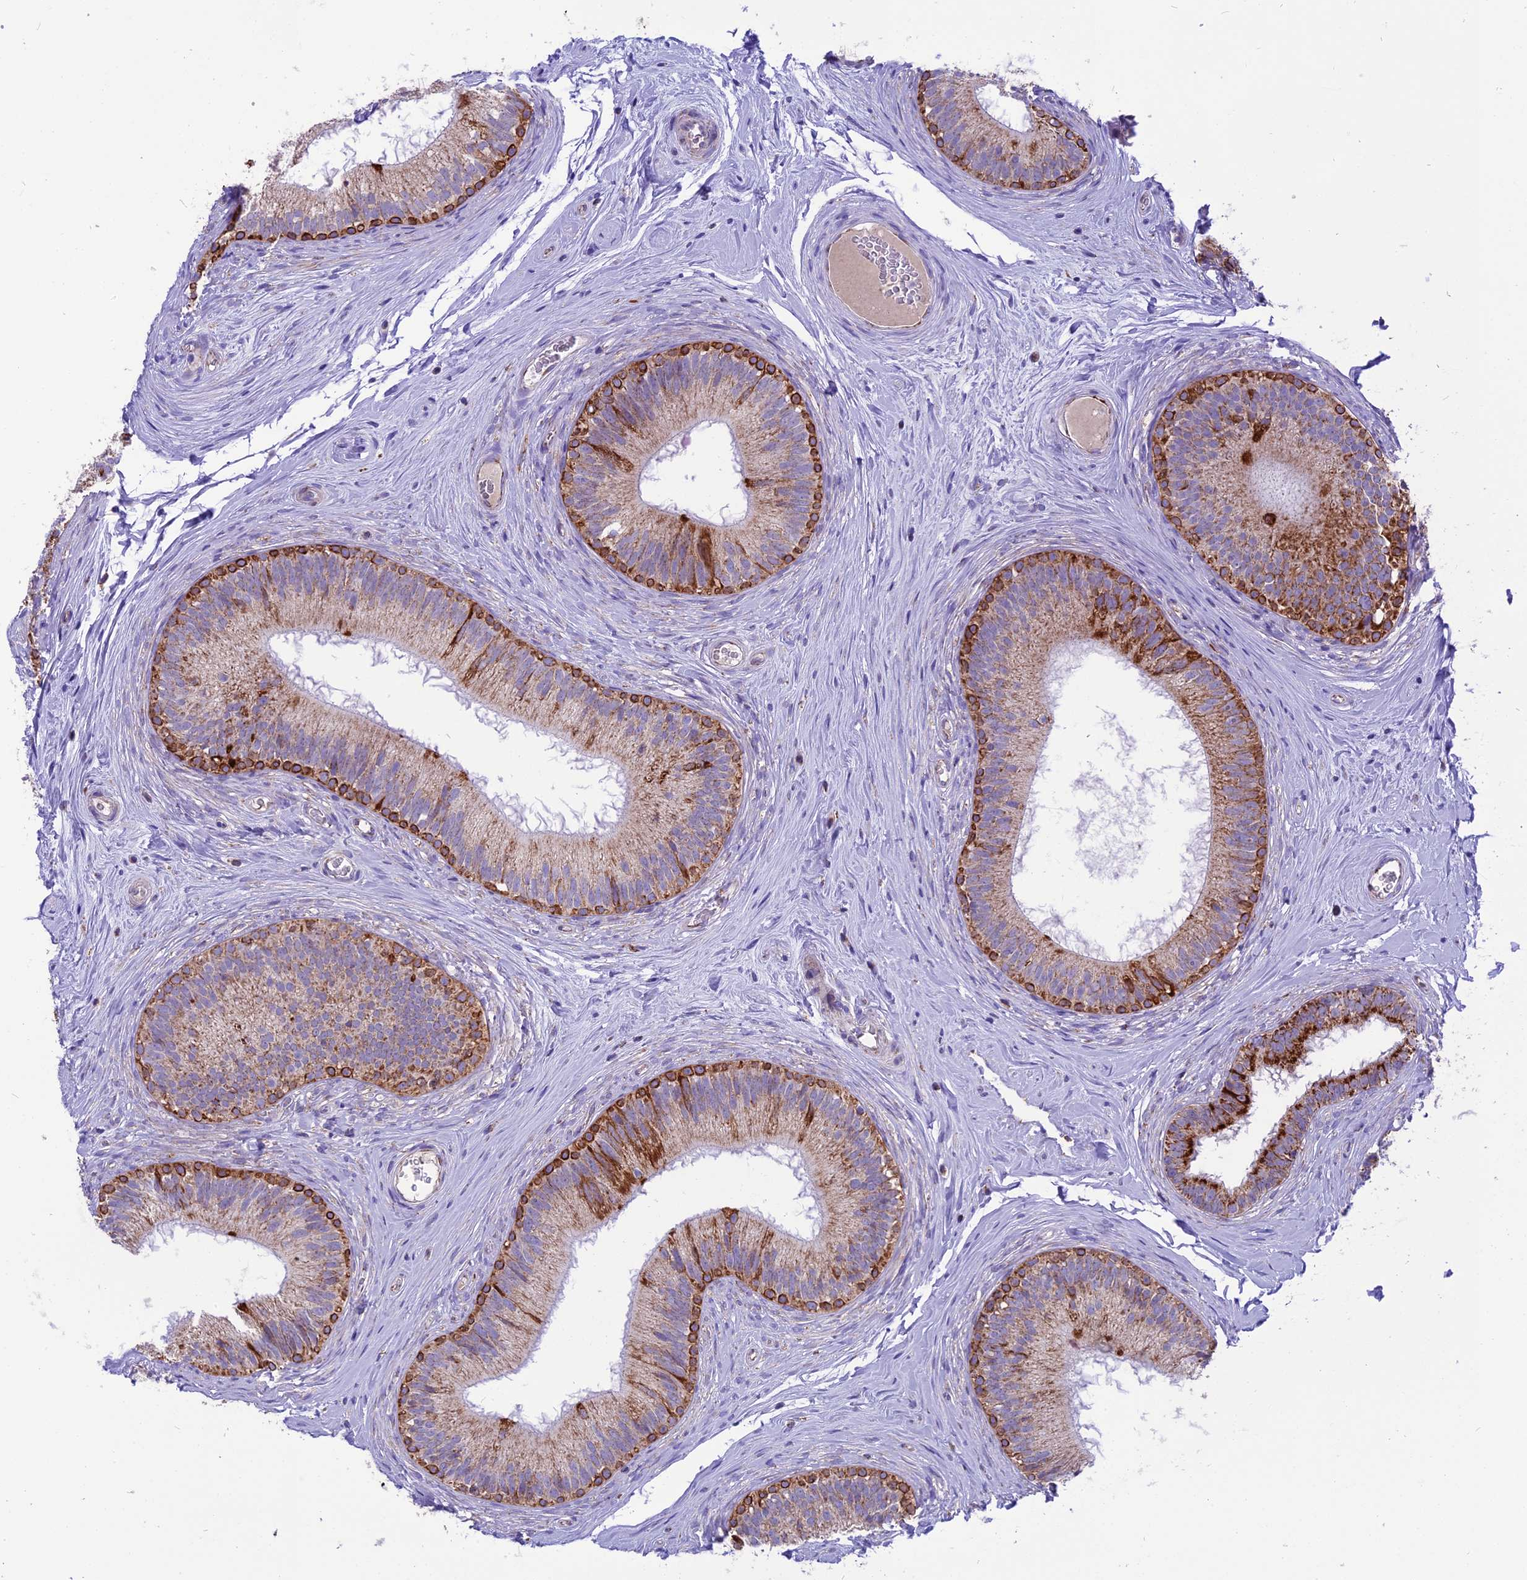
{"staining": {"intensity": "strong", "quantity": "25%-75%", "location": "cytoplasmic/membranous"}, "tissue": "epididymis", "cell_type": "Glandular cells", "image_type": "normal", "snomed": [{"axis": "morphology", "description": "Normal tissue, NOS"}, {"axis": "topography", "description": "Epididymis"}], "caption": "Immunohistochemistry (IHC) staining of normal epididymis, which reveals high levels of strong cytoplasmic/membranous staining in approximately 25%-75% of glandular cells indicating strong cytoplasmic/membranous protein staining. The staining was performed using DAB (3,3'-diaminobenzidine) (brown) for protein detection and nuclei were counterstained in hematoxylin (blue).", "gene": "MRPS34", "patient": {"sex": "male", "age": 33}}